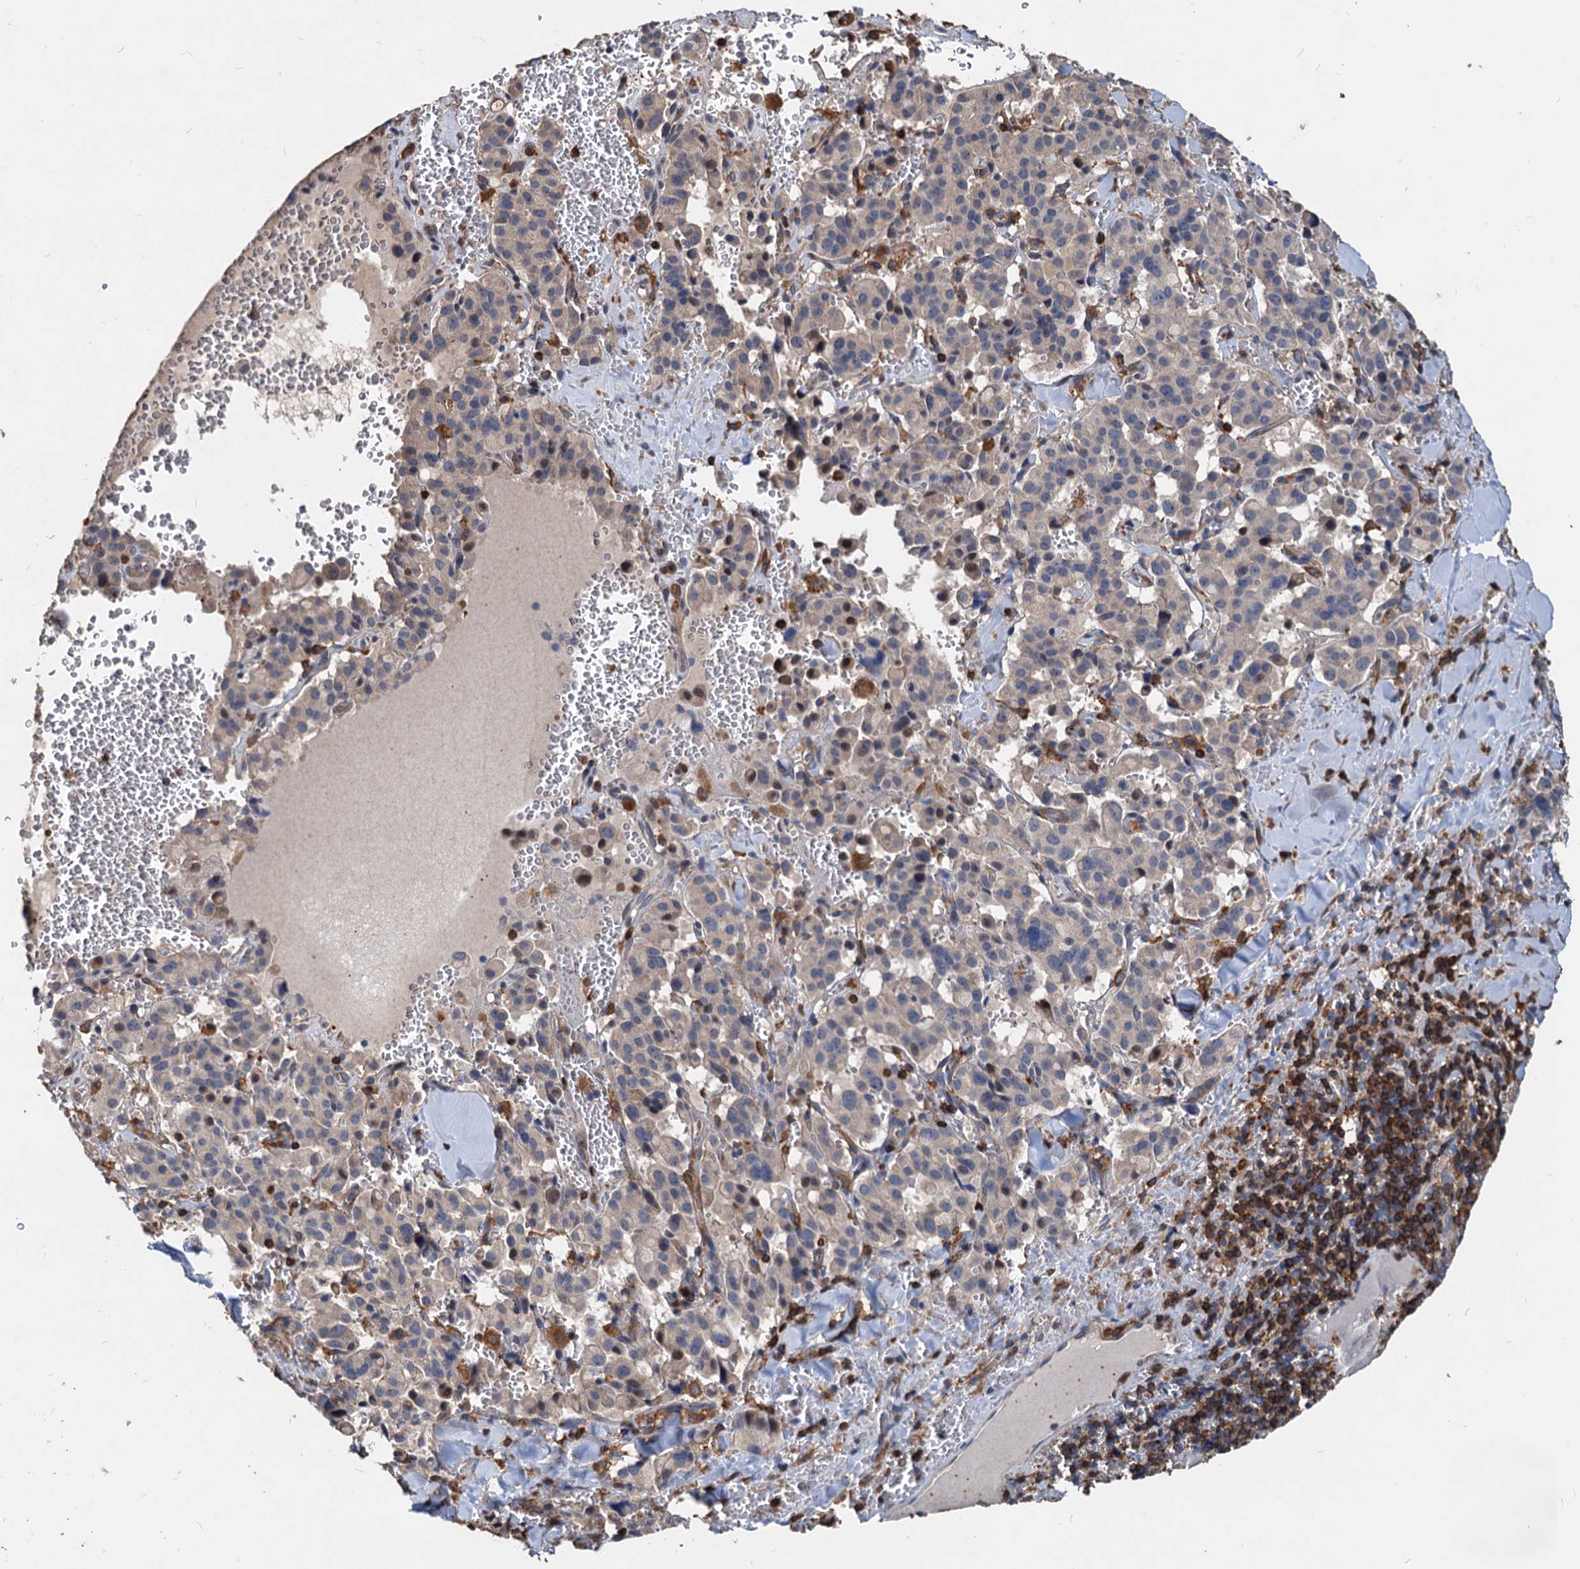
{"staining": {"intensity": "weak", "quantity": "25%-75%", "location": "cytoplasmic/membranous"}, "tissue": "pancreatic cancer", "cell_type": "Tumor cells", "image_type": "cancer", "snomed": [{"axis": "morphology", "description": "Adenocarcinoma, NOS"}, {"axis": "topography", "description": "Pancreas"}], "caption": "Pancreatic cancer stained with a brown dye demonstrates weak cytoplasmic/membranous positive staining in about 25%-75% of tumor cells.", "gene": "LCP2", "patient": {"sex": "male", "age": 65}}